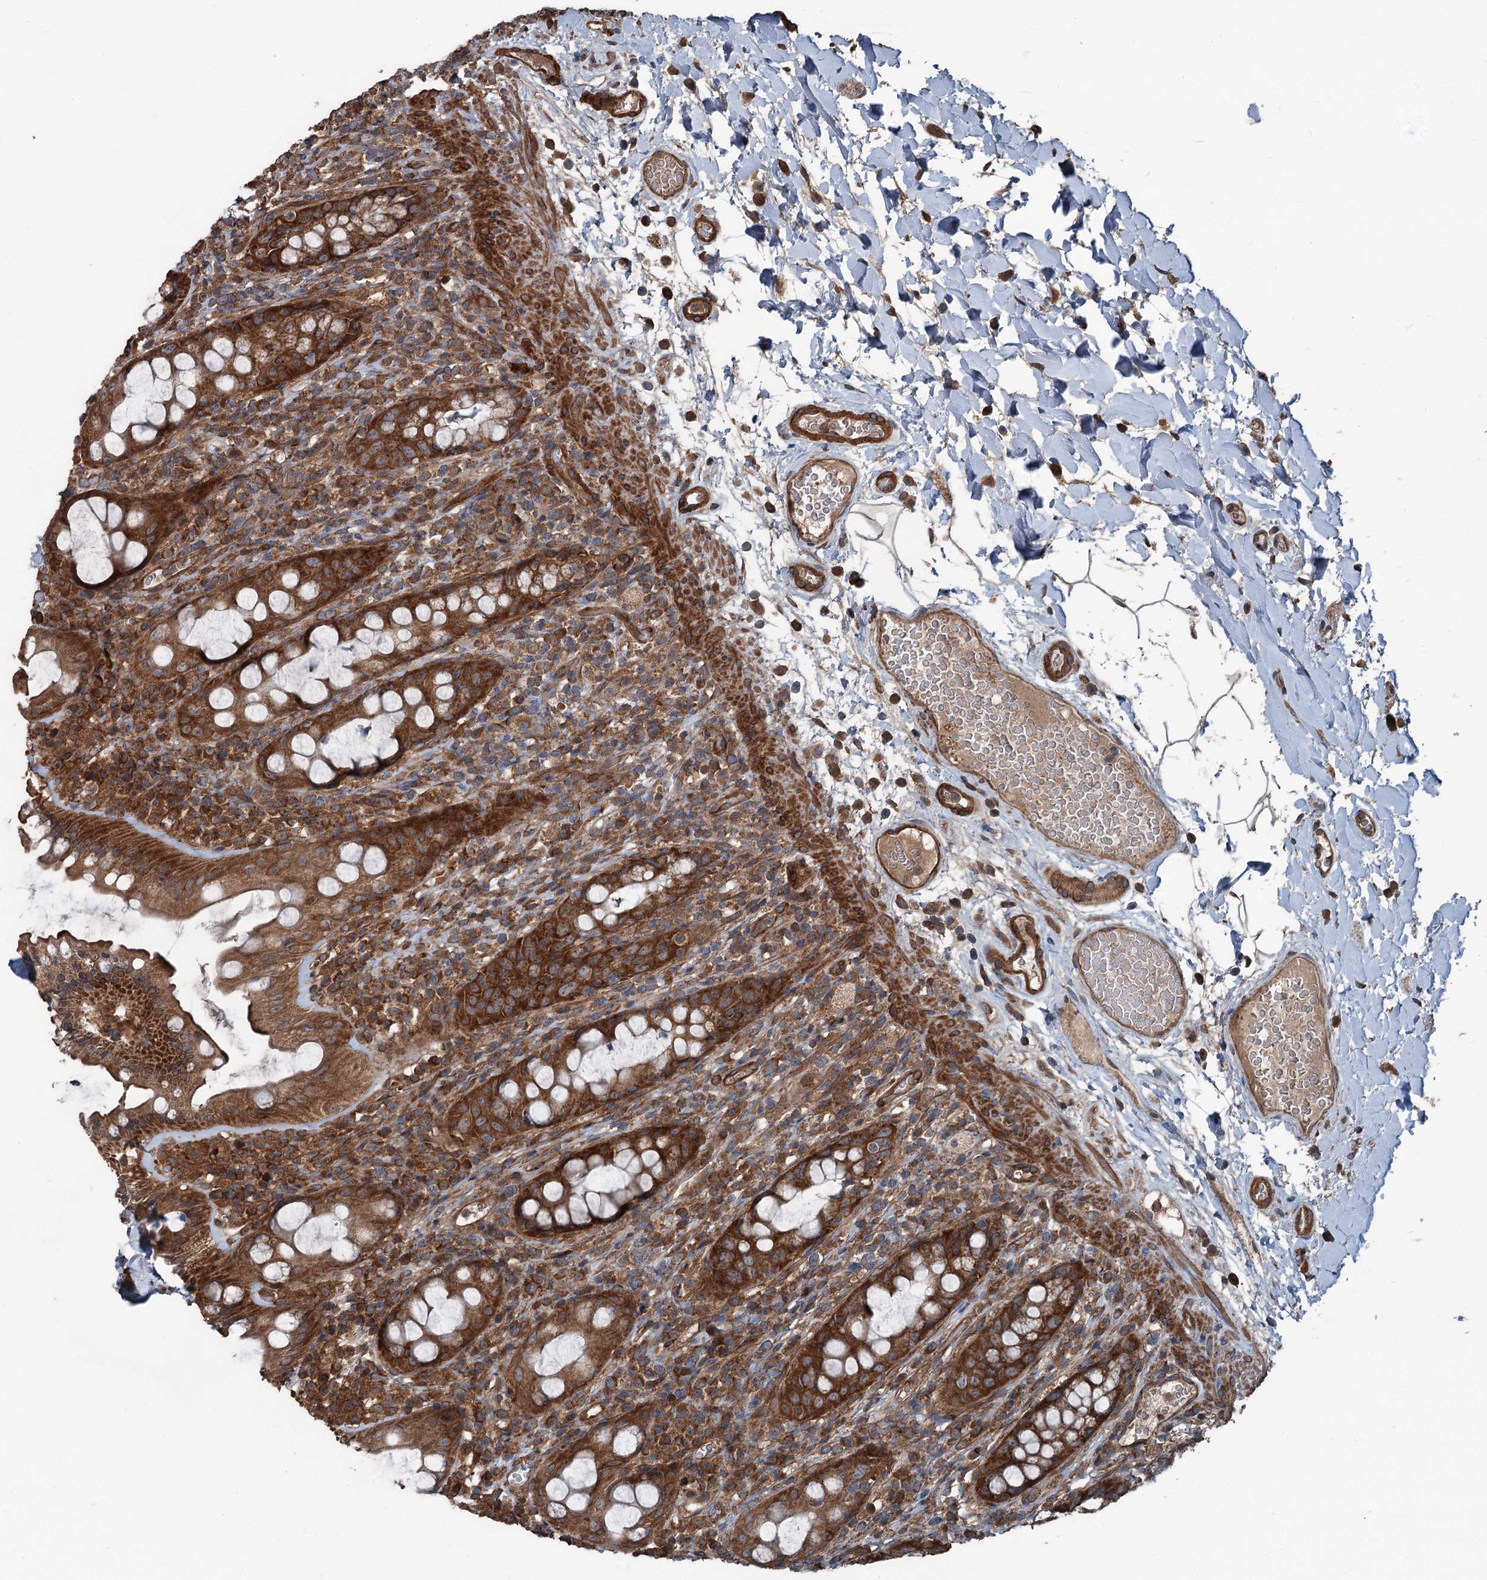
{"staining": {"intensity": "strong", "quantity": ">75%", "location": "cytoplasmic/membranous"}, "tissue": "rectum", "cell_type": "Glandular cells", "image_type": "normal", "snomed": [{"axis": "morphology", "description": "Normal tissue, NOS"}, {"axis": "topography", "description": "Rectum"}], "caption": "About >75% of glandular cells in benign human rectum show strong cytoplasmic/membranous protein staining as visualized by brown immunohistochemical staining.", "gene": "RNF214", "patient": {"sex": "female", "age": 57}}